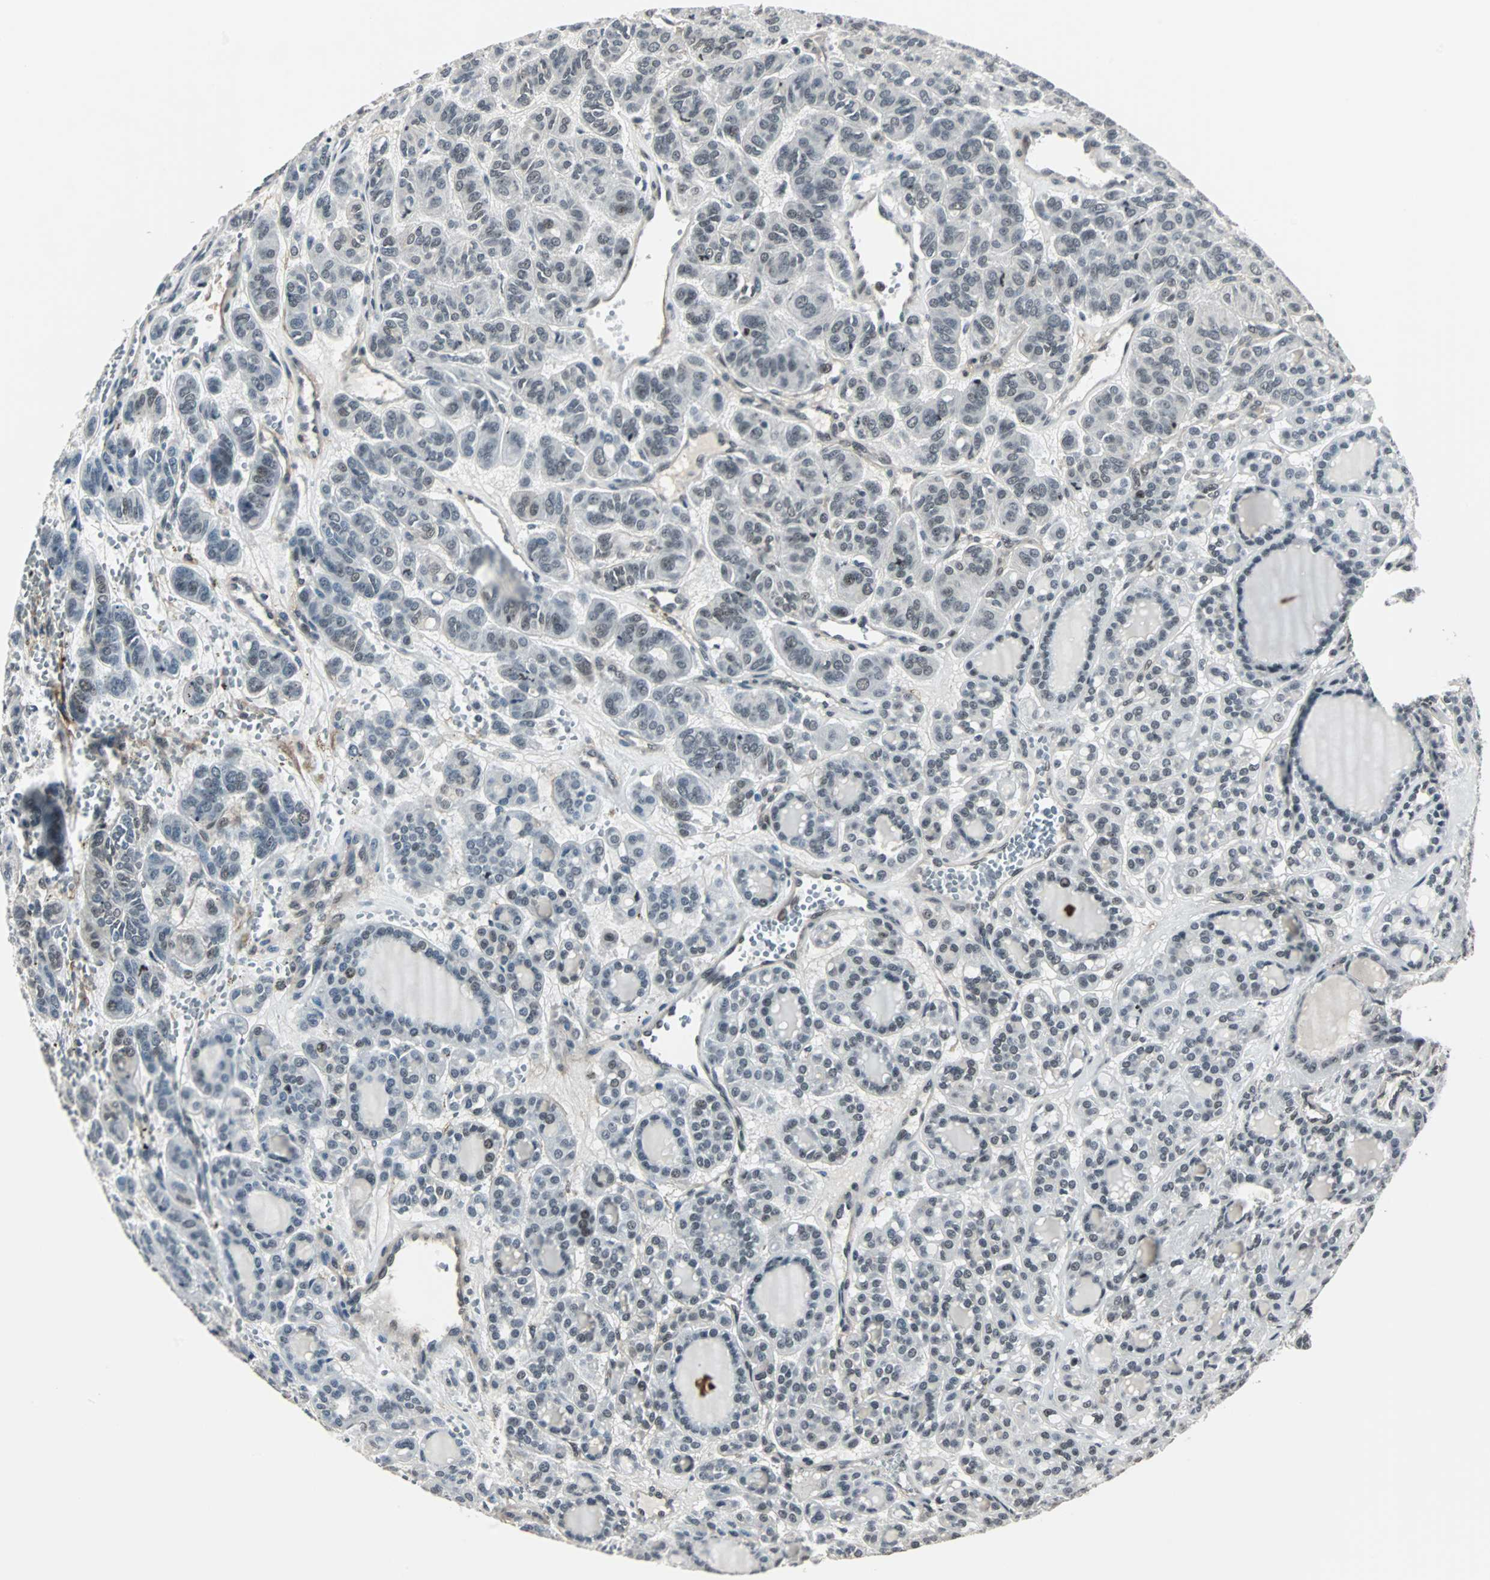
{"staining": {"intensity": "negative", "quantity": "none", "location": "none"}, "tissue": "thyroid cancer", "cell_type": "Tumor cells", "image_type": "cancer", "snomed": [{"axis": "morphology", "description": "Follicular adenoma carcinoma, NOS"}, {"axis": "topography", "description": "Thyroid gland"}], "caption": "IHC image of neoplastic tissue: human follicular adenoma carcinoma (thyroid) stained with DAB (3,3'-diaminobenzidine) demonstrates no significant protein staining in tumor cells.", "gene": "MKX", "patient": {"sex": "female", "age": 71}}